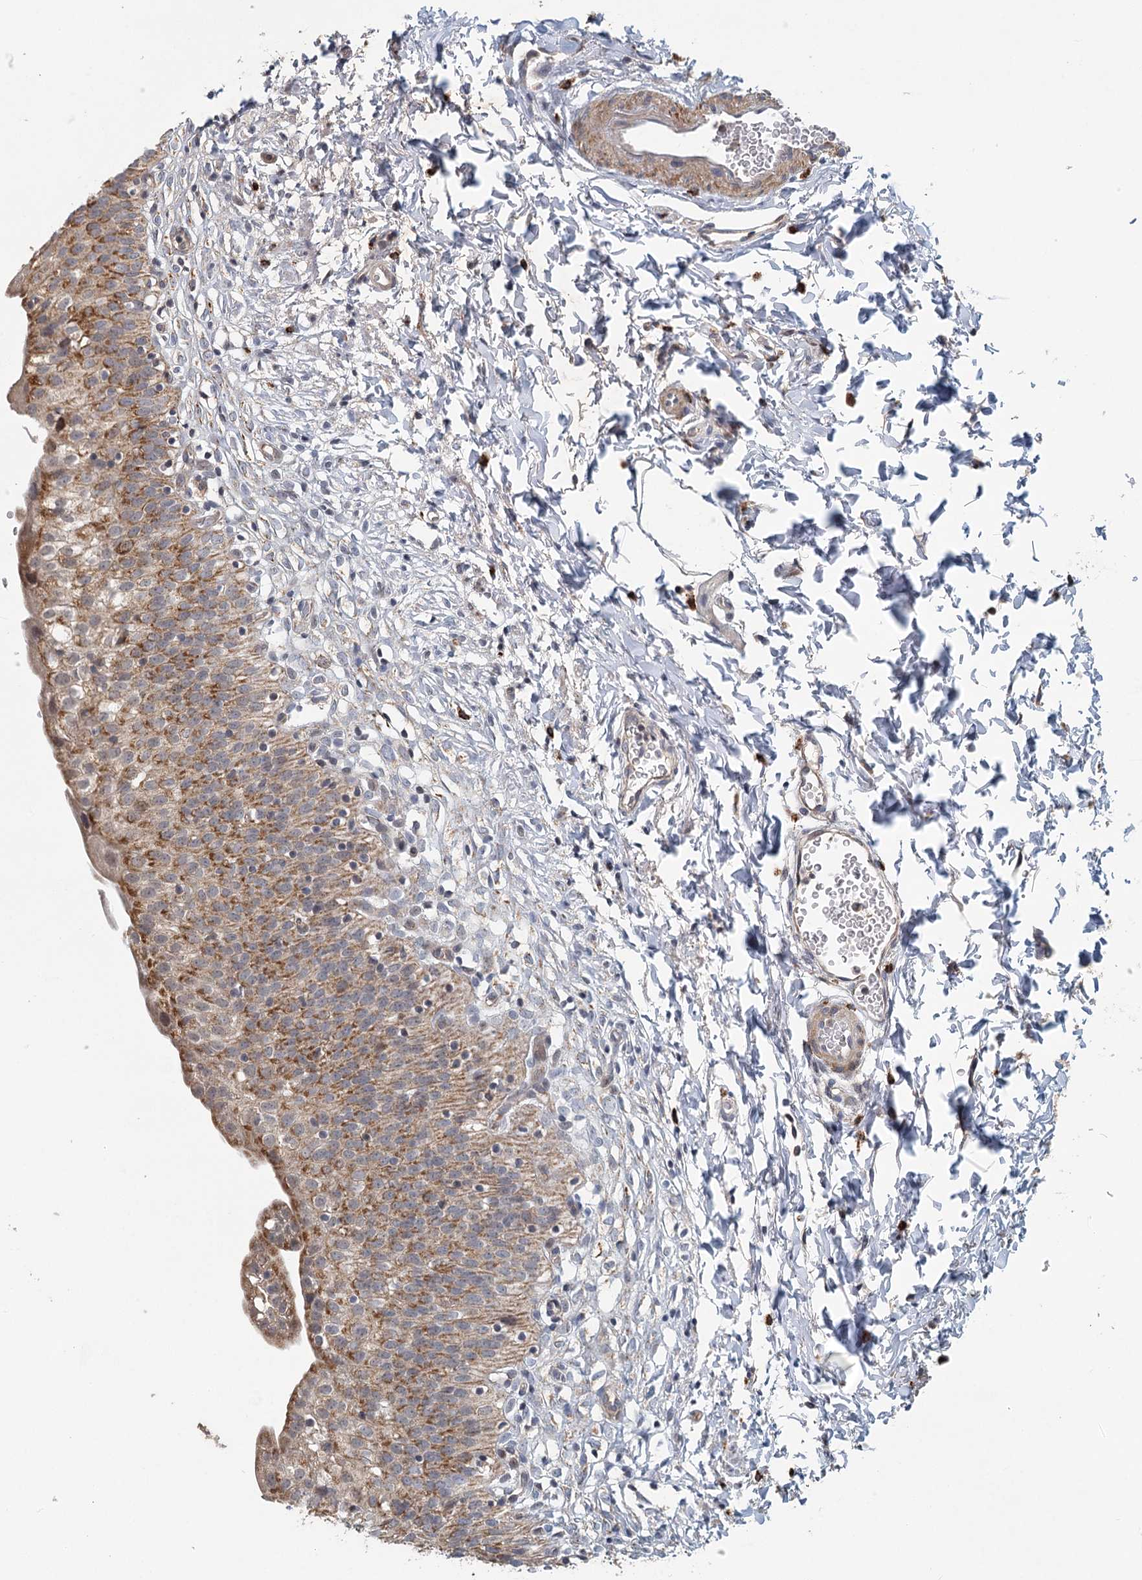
{"staining": {"intensity": "moderate", "quantity": ">75%", "location": "cytoplasmic/membranous"}, "tissue": "urinary bladder", "cell_type": "Urothelial cells", "image_type": "normal", "snomed": [{"axis": "morphology", "description": "Normal tissue, NOS"}, {"axis": "topography", "description": "Urinary bladder"}], "caption": "Brown immunohistochemical staining in unremarkable human urinary bladder displays moderate cytoplasmic/membranous expression in about >75% of urothelial cells. Immunohistochemistry (ihc) stains the protein of interest in brown and the nuclei are stained blue.", "gene": "RNF111", "patient": {"sex": "male", "age": 55}}